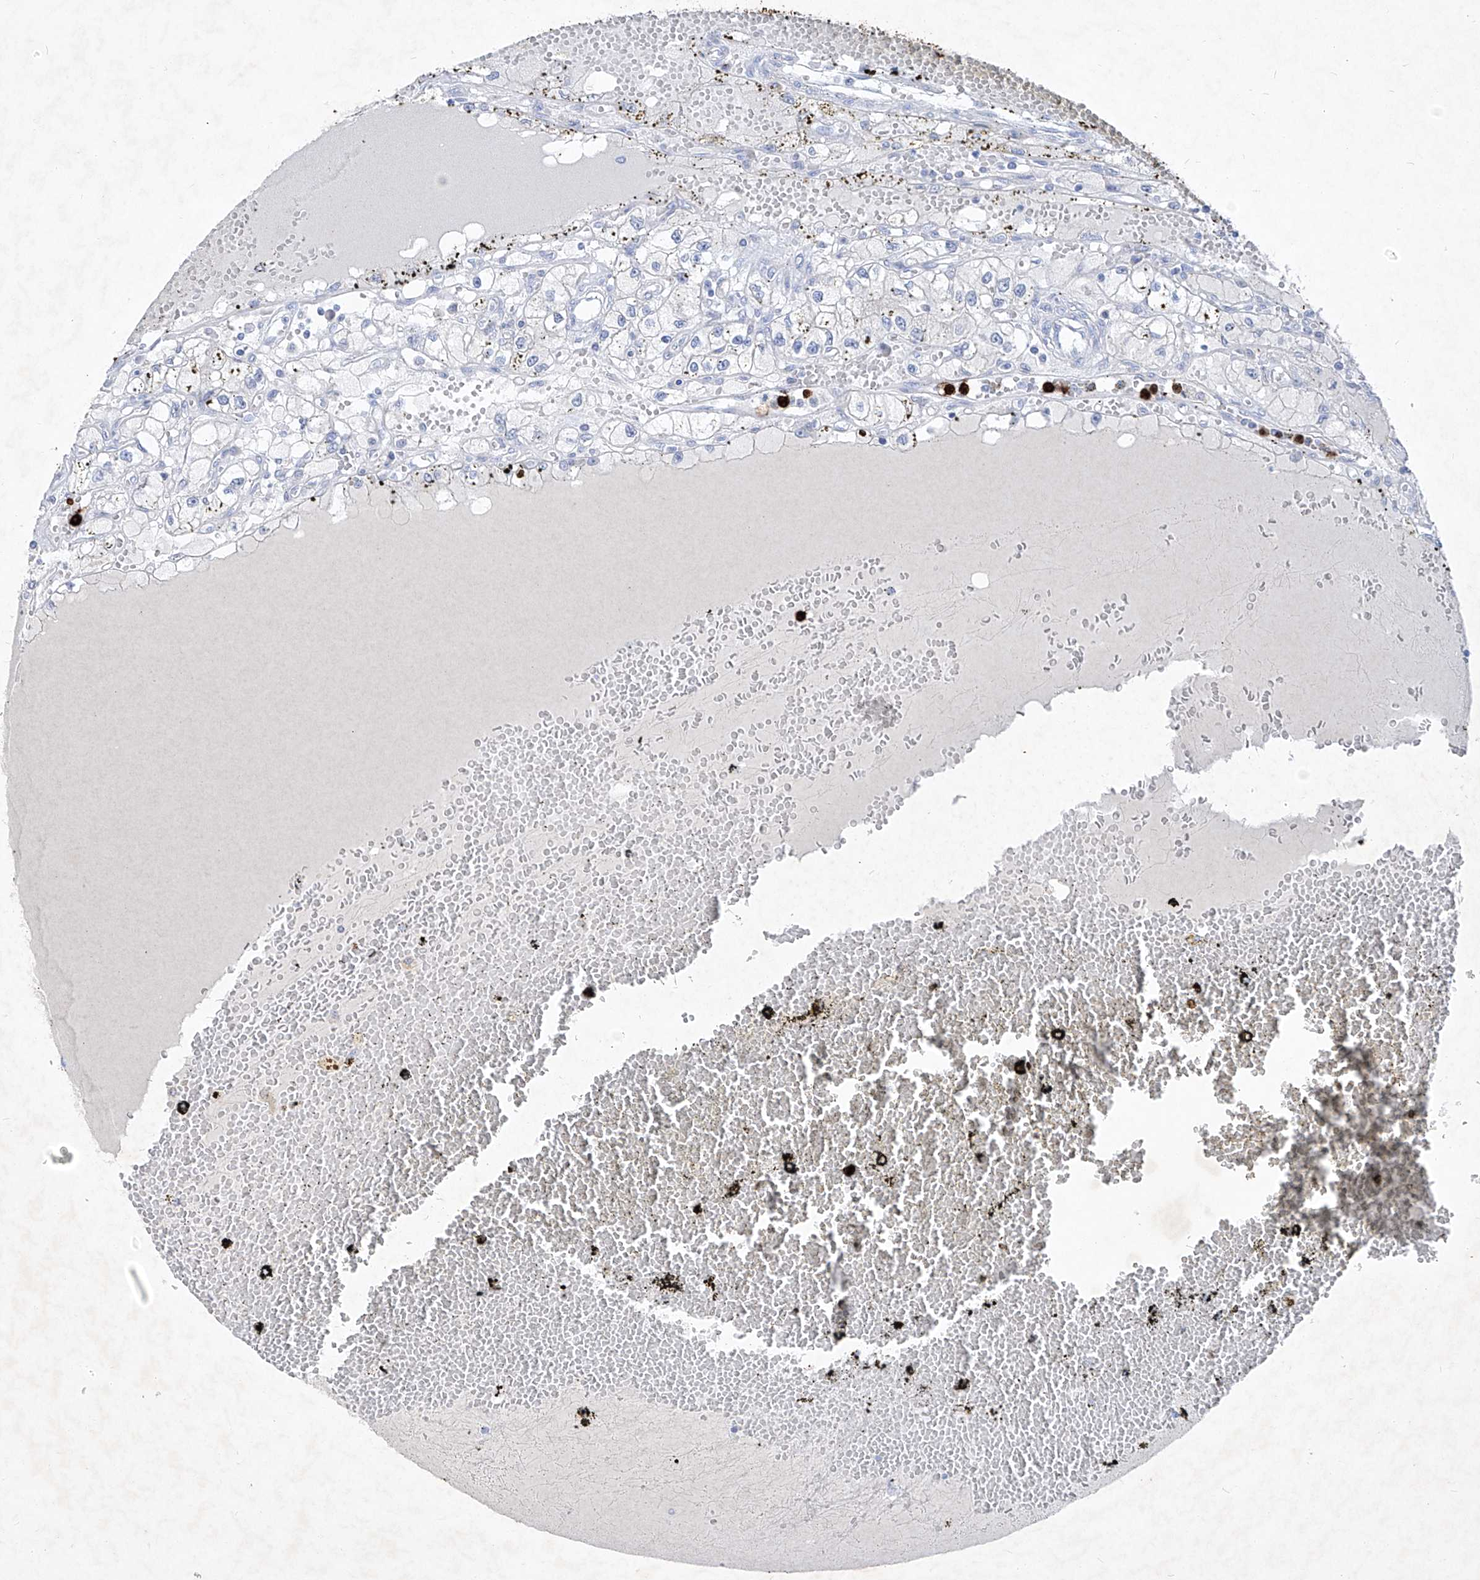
{"staining": {"intensity": "negative", "quantity": "none", "location": "none"}, "tissue": "renal cancer", "cell_type": "Tumor cells", "image_type": "cancer", "snomed": [{"axis": "morphology", "description": "Adenocarcinoma, NOS"}, {"axis": "topography", "description": "Kidney"}], "caption": "There is no significant staining in tumor cells of renal cancer (adenocarcinoma).", "gene": "FRS3", "patient": {"sex": "male", "age": 56}}